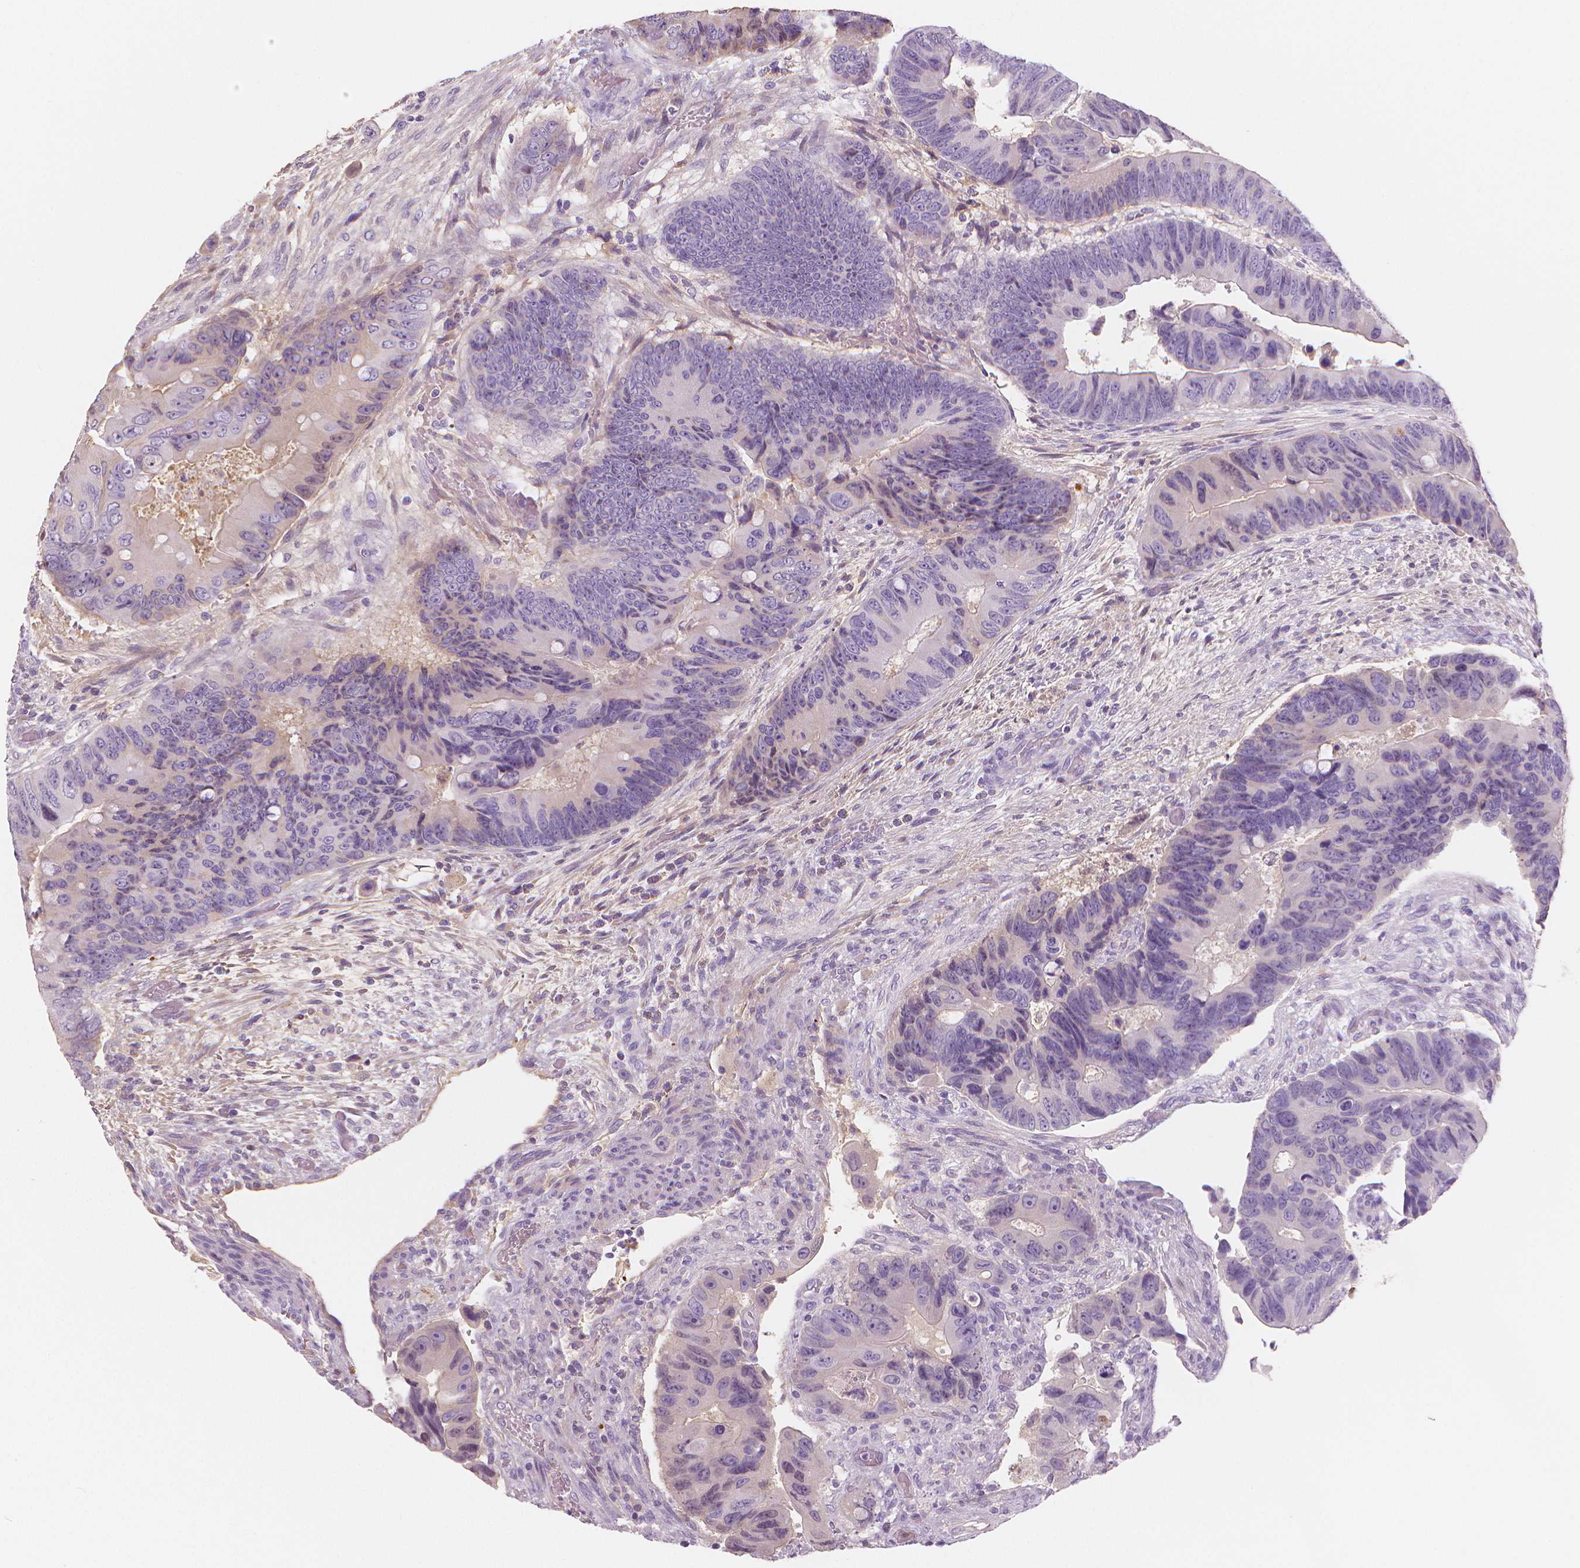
{"staining": {"intensity": "negative", "quantity": "none", "location": "none"}, "tissue": "colorectal cancer", "cell_type": "Tumor cells", "image_type": "cancer", "snomed": [{"axis": "morphology", "description": "Adenocarcinoma, NOS"}, {"axis": "topography", "description": "Rectum"}], "caption": "Tumor cells show no significant protein expression in colorectal adenocarcinoma.", "gene": "APOA4", "patient": {"sex": "male", "age": 63}}